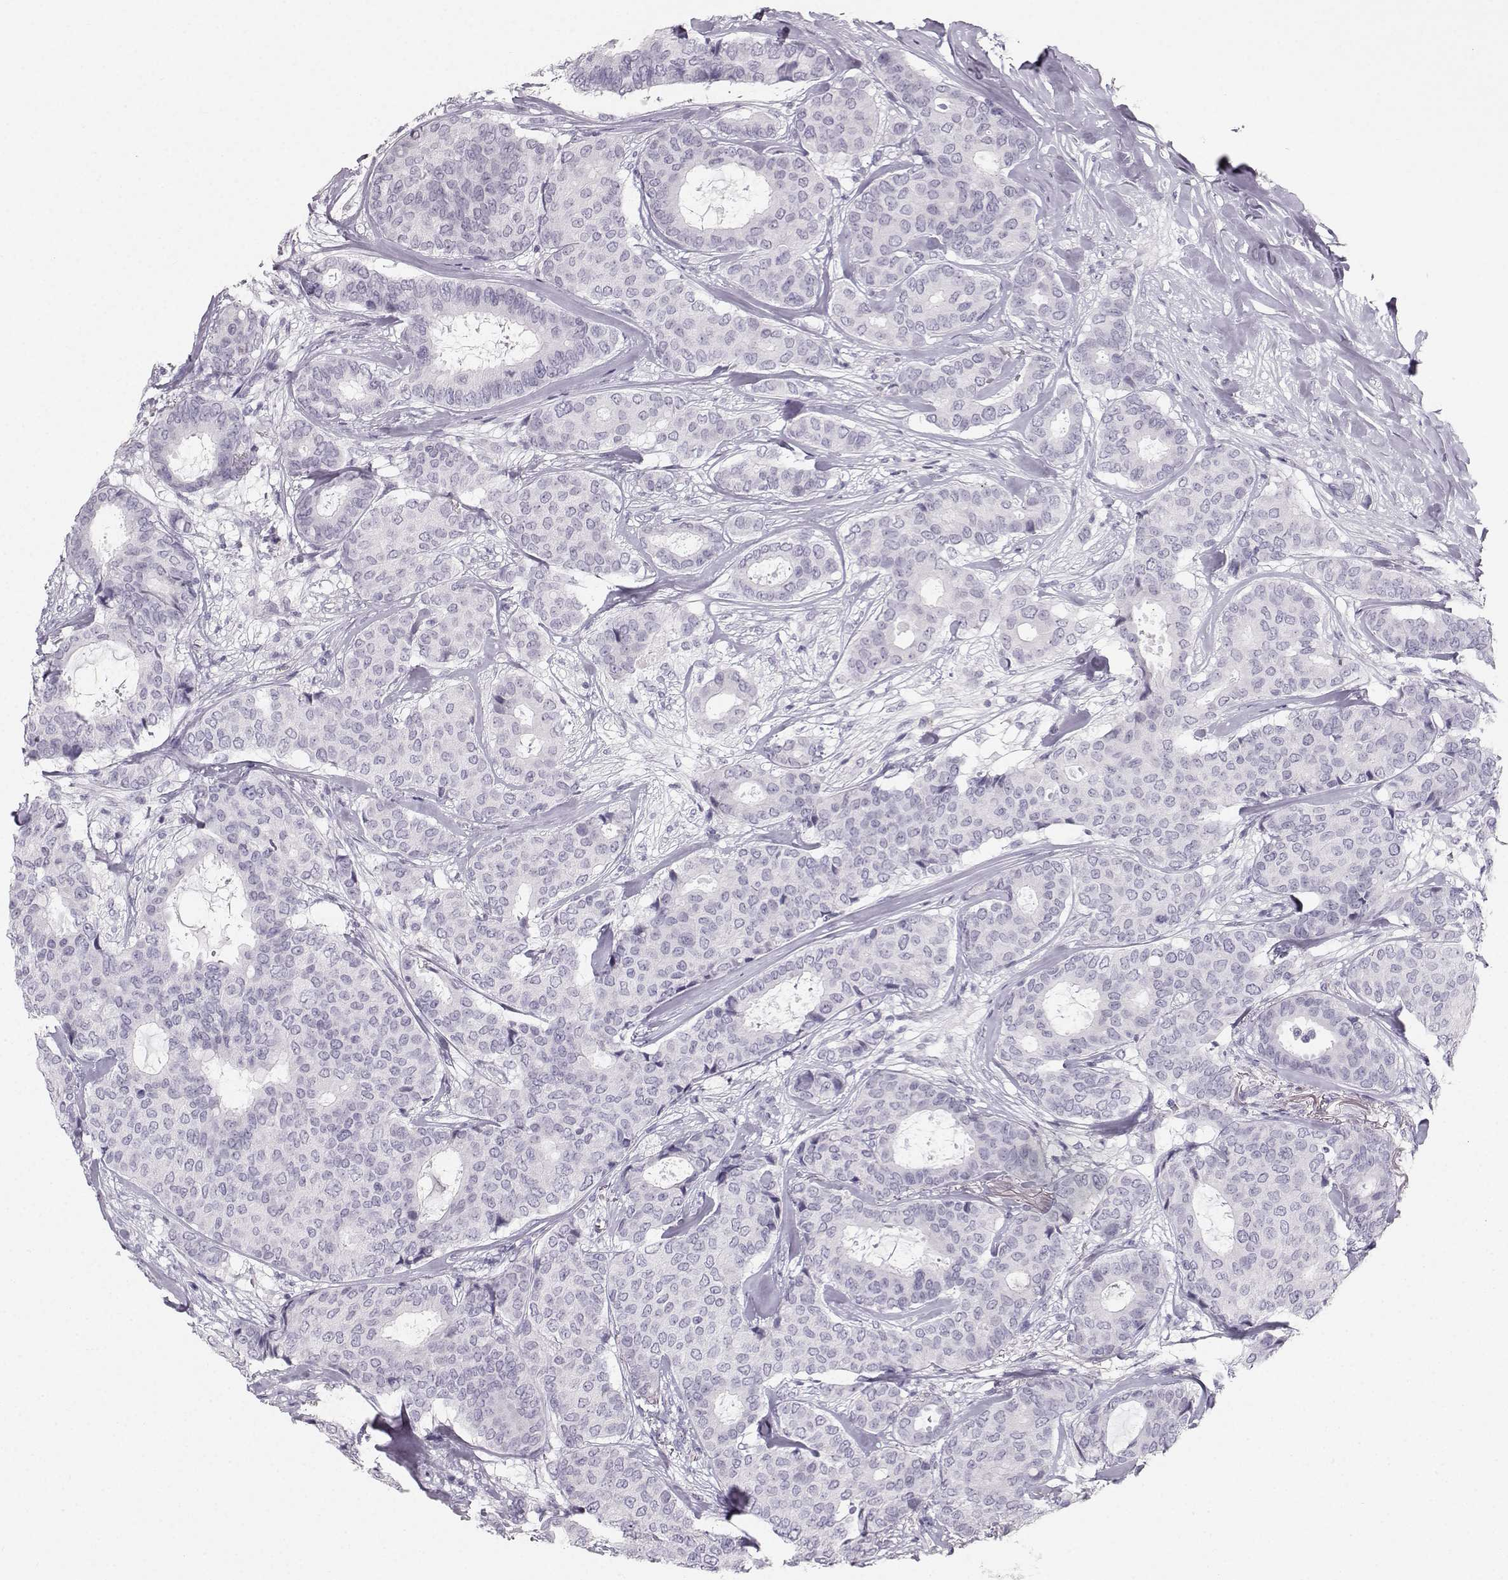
{"staining": {"intensity": "negative", "quantity": "none", "location": "none"}, "tissue": "breast cancer", "cell_type": "Tumor cells", "image_type": "cancer", "snomed": [{"axis": "morphology", "description": "Duct carcinoma"}, {"axis": "topography", "description": "Breast"}], "caption": "Tumor cells show no significant staining in breast cancer.", "gene": "CASR", "patient": {"sex": "female", "age": 75}}